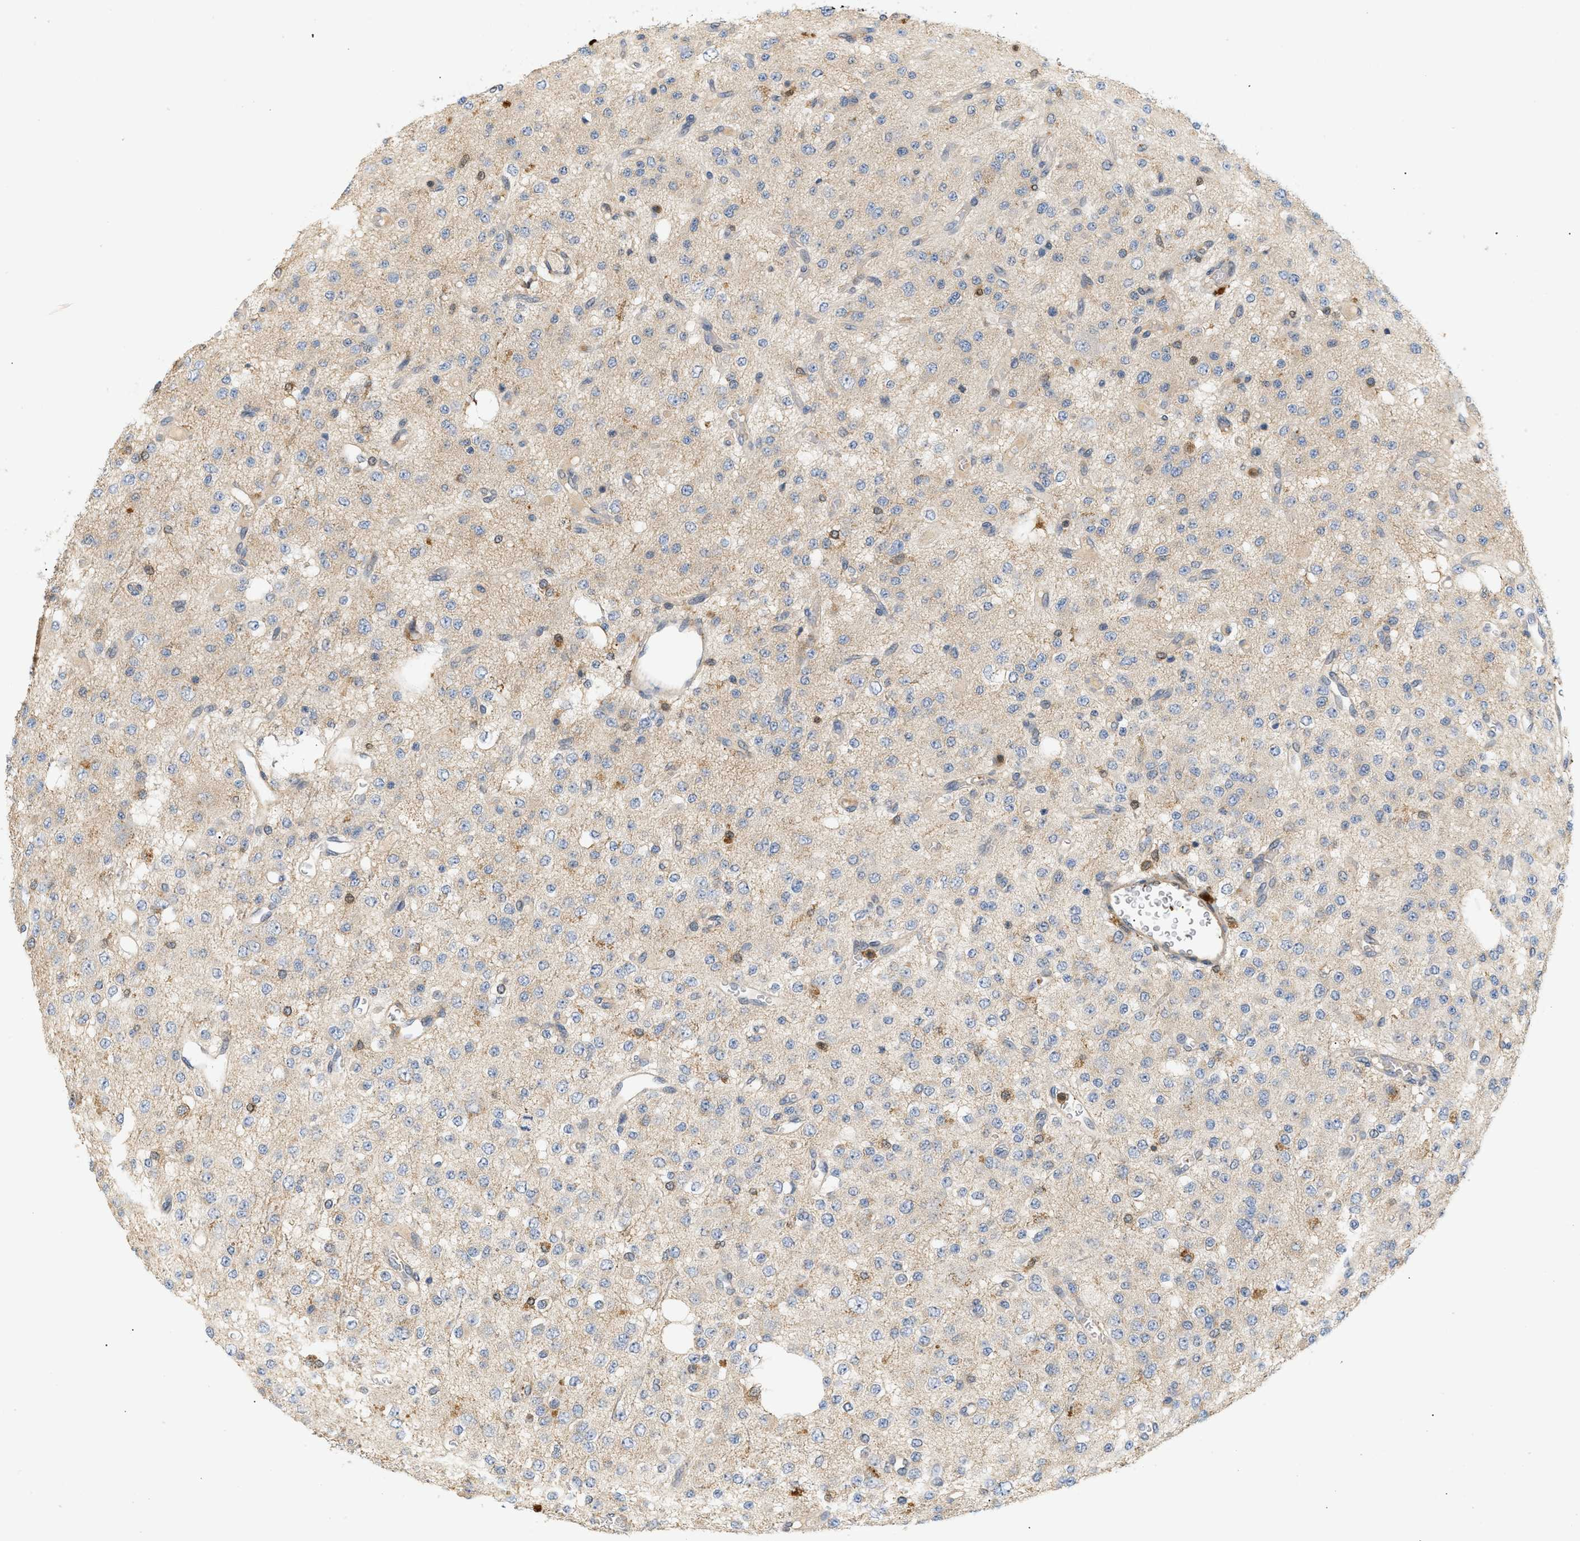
{"staining": {"intensity": "negative", "quantity": "none", "location": "none"}, "tissue": "glioma", "cell_type": "Tumor cells", "image_type": "cancer", "snomed": [{"axis": "morphology", "description": "Glioma, malignant, Low grade"}, {"axis": "topography", "description": "Brain"}], "caption": "An image of human glioma is negative for staining in tumor cells. (DAB immunohistochemistry (IHC) visualized using brightfield microscopy, high magnification).", "gene": "FARS2", "patient": {"sex": "male", "age": 38}}